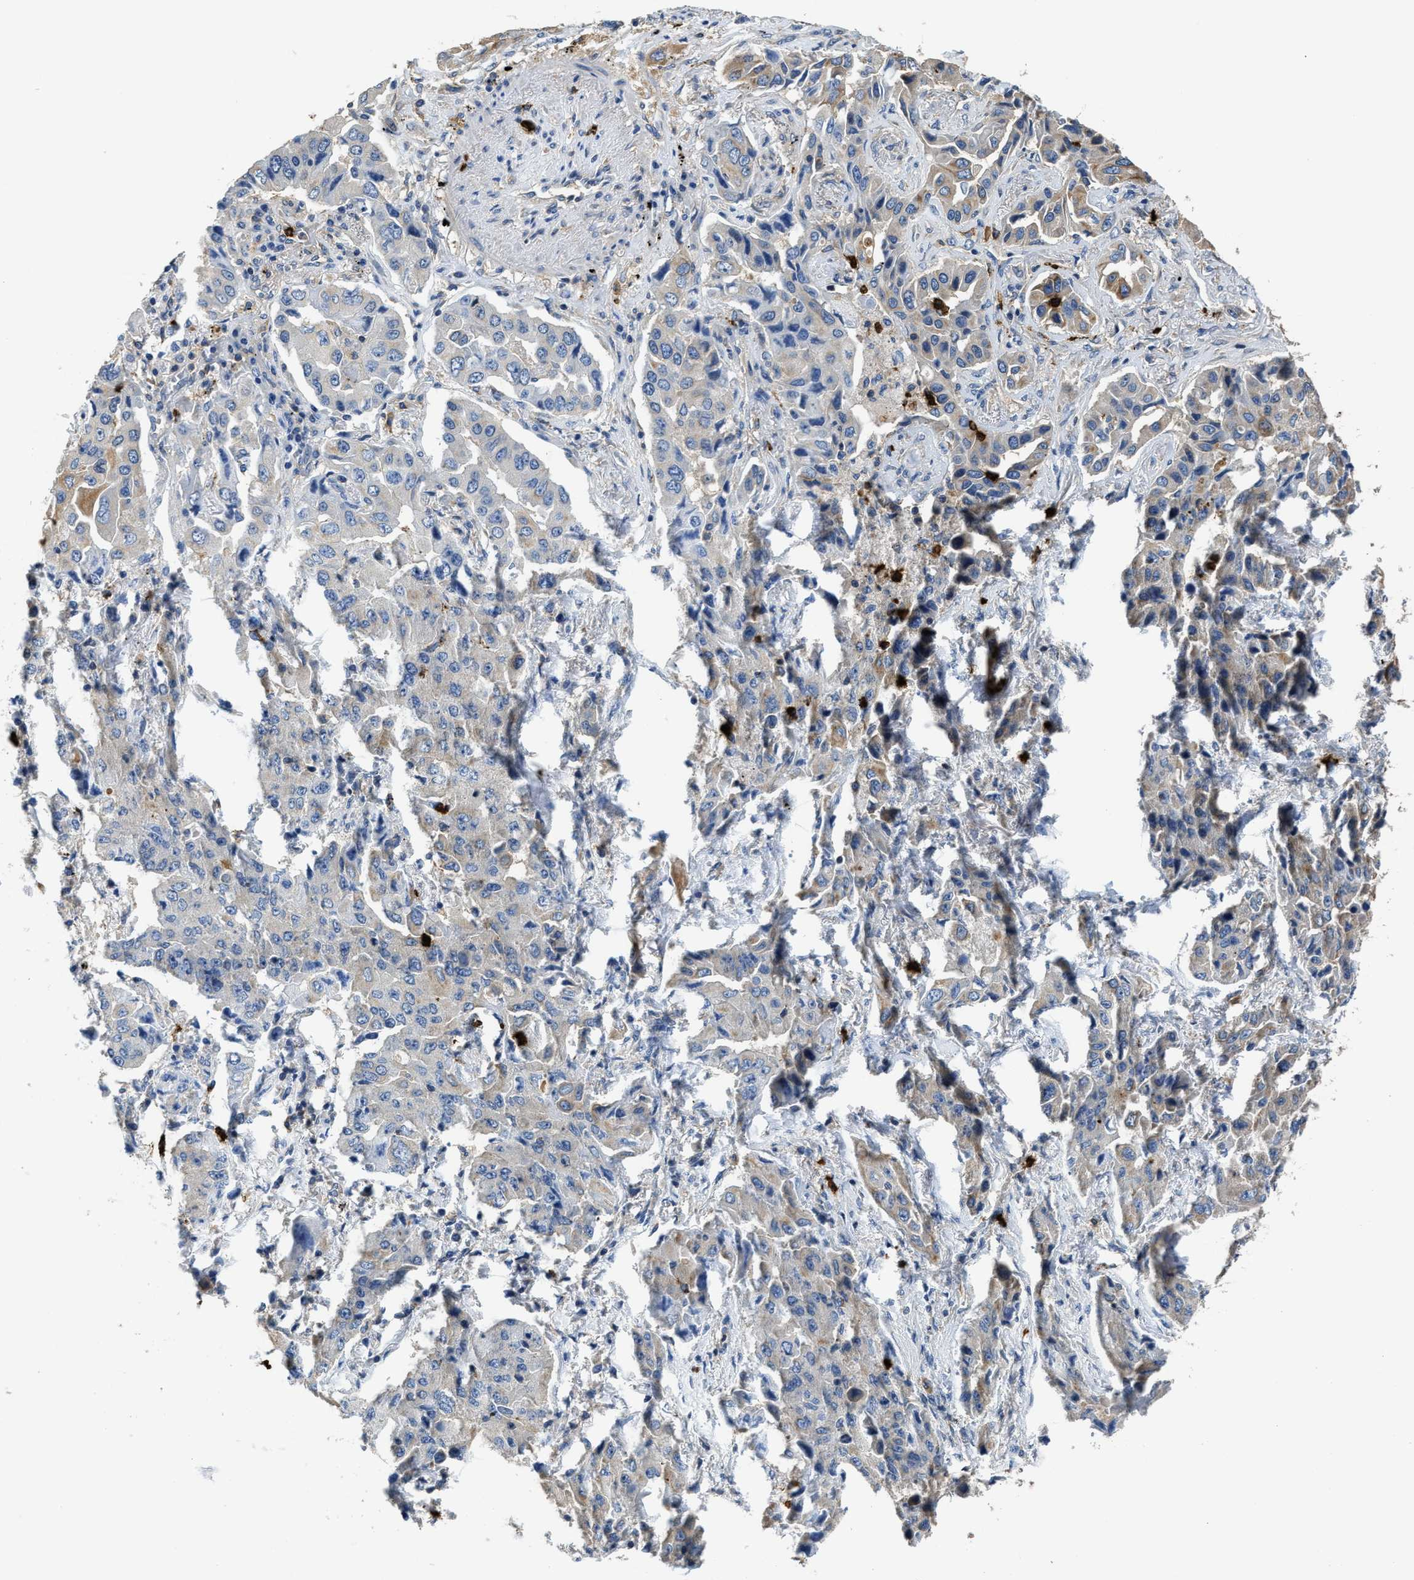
{"staining": {"intensity": "weak", "quantity": "<25%", "location": "cytoplasmic/membranous"}, "tissue": "lung cancer", "cell_type": "Tumor cells", "image_type": "cancer", "snomed": [{"axis": "morphology", "description": "Adenocarcinoma, NOS"}, {"axis": "topography", "description": "Lung"}], "caption": "The micrograph reveals no significant staining in tumor cells of lung adenocarcinoma. (Brightfield microscopy of DAB immunohistochemistry (IHC) at high magnification).", "gene": "TRAF6", "patient": {"sex": "female", "age": 65}}